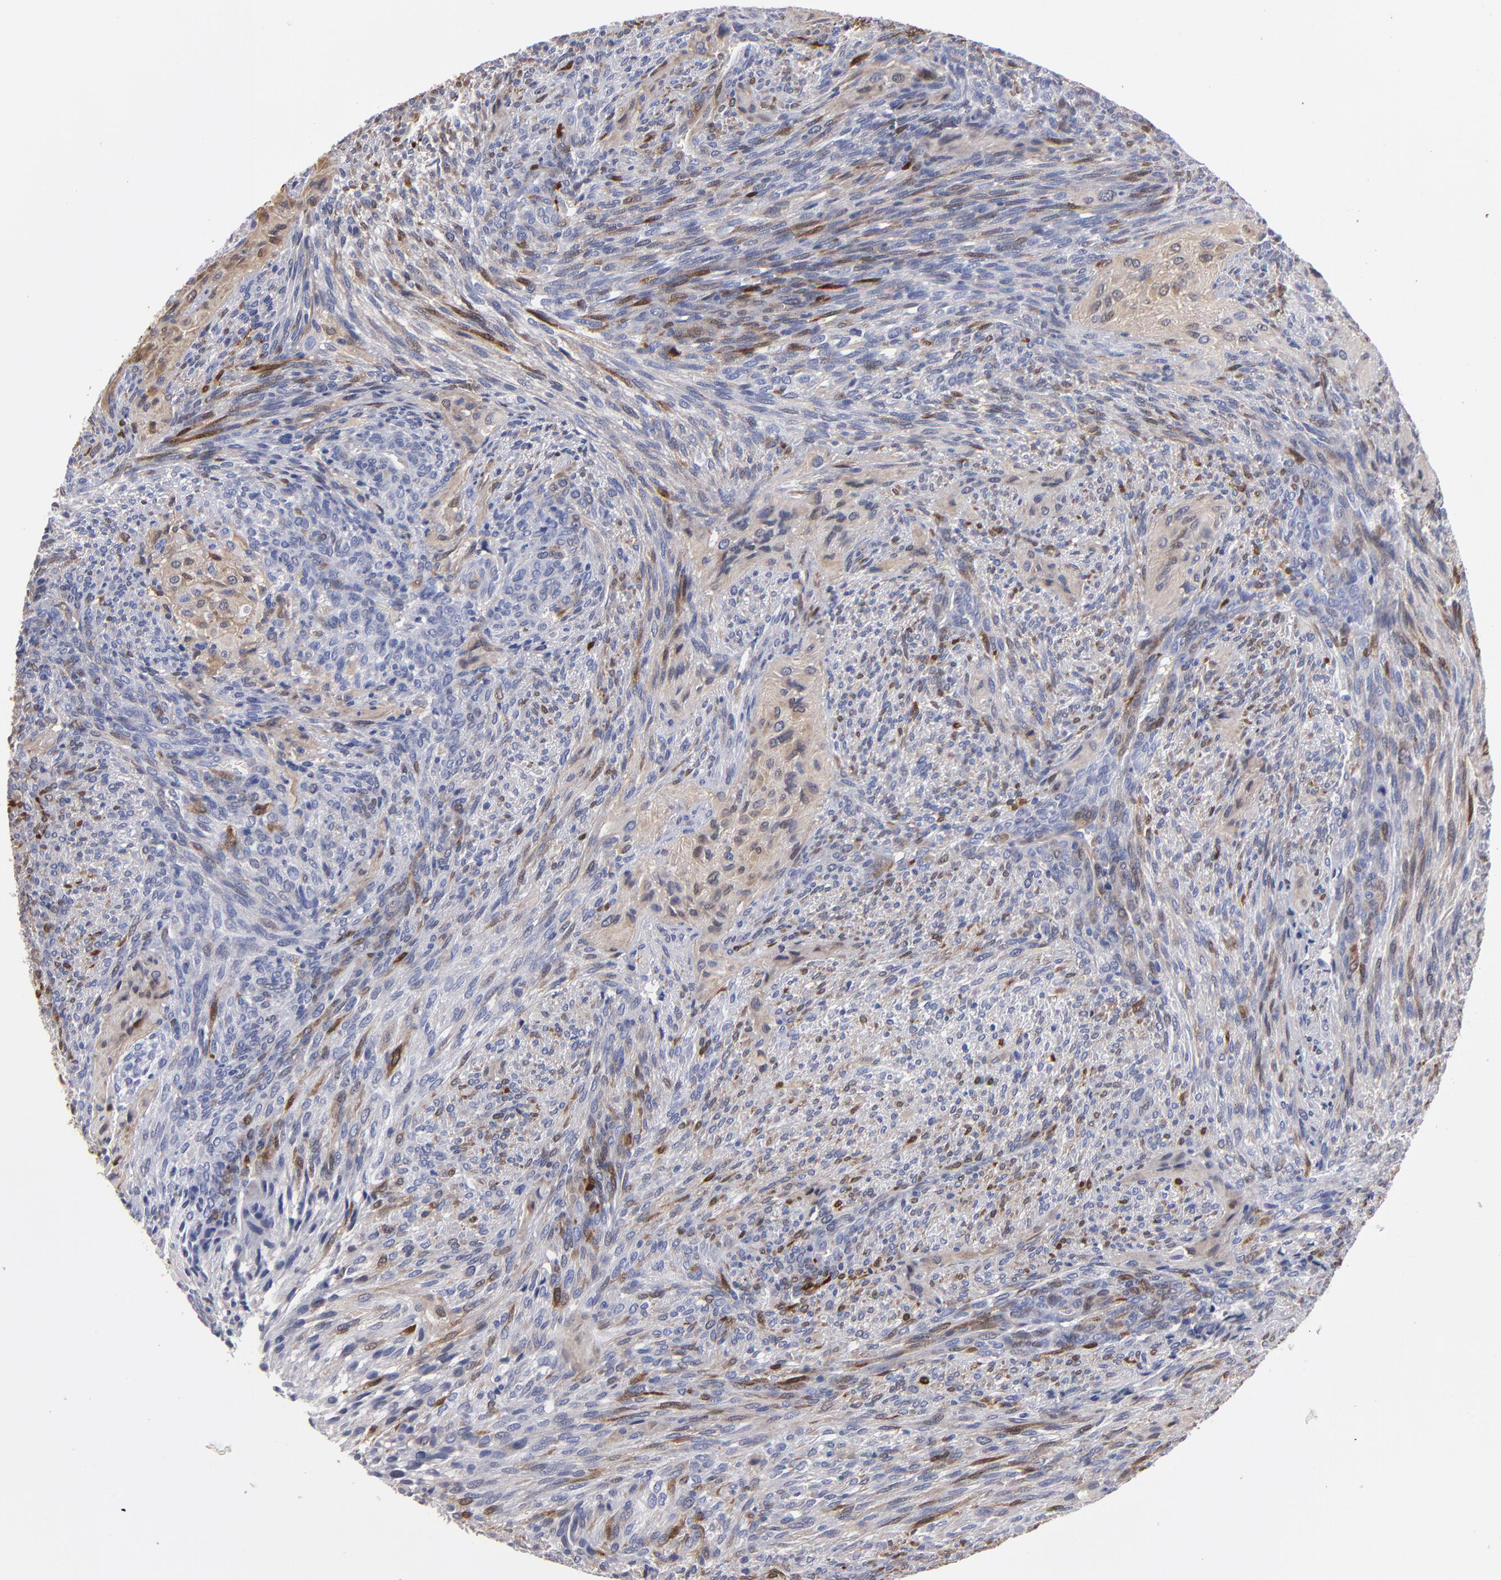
{"staining": {"intensity": "weak", "quantity": "<25%", "location": "cytoplasmic/membranous"}, "tissue": "glioma", "cell_type": "Tumor cells", "image_type": "cancer", "snomed": [{"axis": "morphology", "description": "Glioma, malignant, High grade"}, {"axis": "topography", "description": "Cerebral cortex"}], "caption": "Immunohistochemistry micrograph of human glioma stained for a protein (brown), which exhibits no staining in tumor cells.", "gene": "FABP4", "patient": {"sex": "female", "age": 55}}